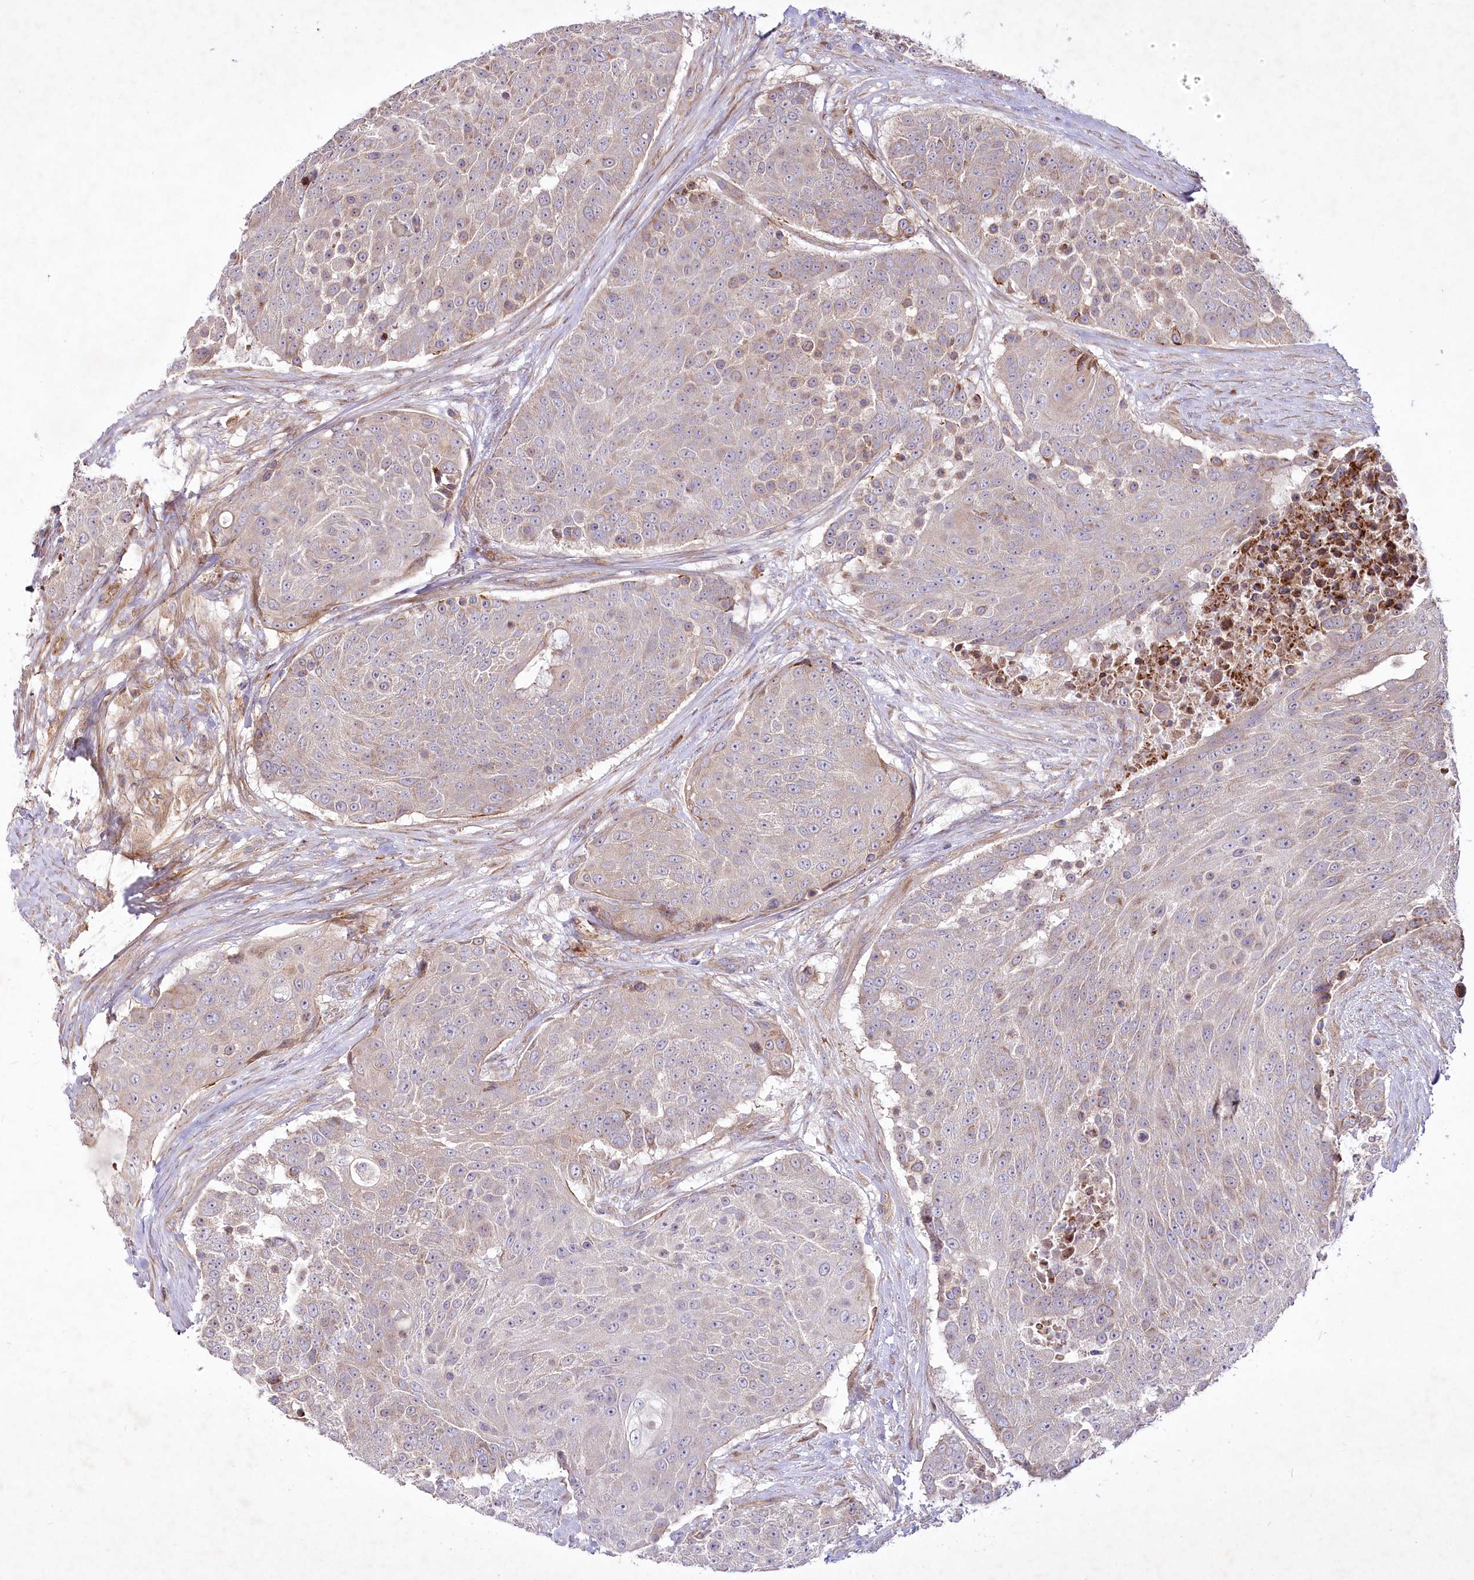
{"staining": {"intensity": "weak", "quantity": "<25%", "location": "cytoplasmic/membranous"}, "tissue": "urothelial cancer", "cell_type": "Tumor cells", "image_type": "cancer", "snomed": [{"axis": "morphology", "description": "Urothelial carcinoma, High grade"}, {"axis": "topography", "description": "Urinary bladder"}], "caption": "High magnification brightfield microscopy of urothelial cancer stained with DAB (3,3'-diaminobenzidine) (brown) and counterstained with hematoxylin (blue): tumor cells show no significant staining.", "gene": "PSTK", "patient": {"sex": "female", "age": 63}}